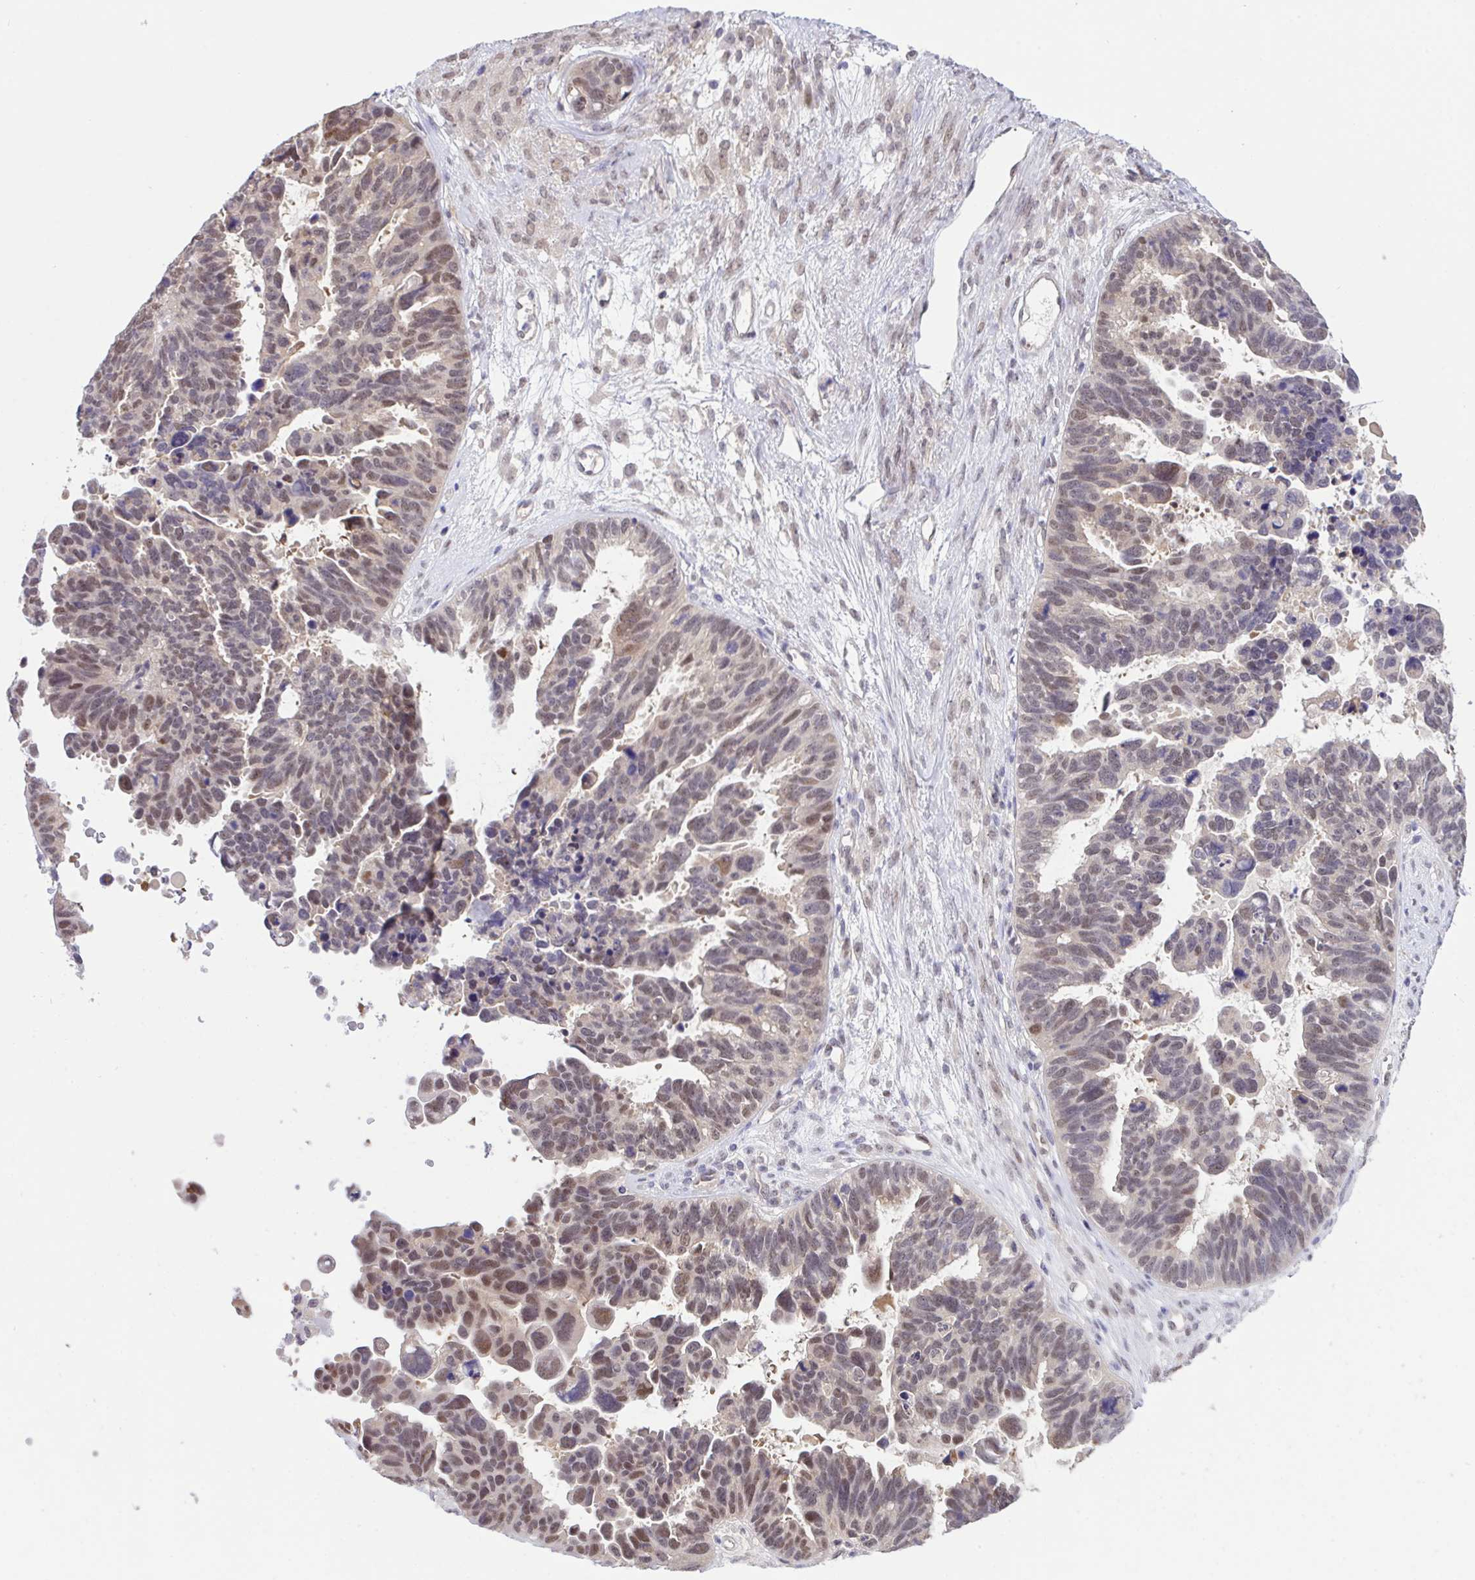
{"staining": {"intensity": "moderate", "quantity": "25%-75%", "location": "nuclear"}, "tissue": "ovarian cancer", "cell_type": "Tumor cells", "image_type": "cancer", "snomed": [{"axis": "morphology", "description": "Cystadenocarcinoma, serous, NOS"}, {"axis": "topography", "description": "Ovary"}], "caption": "A medium amount of moderate nuclear staining is identified in approximately 25%-75% of tumor cells in serous cystadenocarcinoma (ovarian) tissue. (Stains: DAB in brown, nuclei in blue, Microscopy: brightfield microscopy at high magnification).", "gene": "ZNF444", "patient": {"sex": "female", "age": 60}}